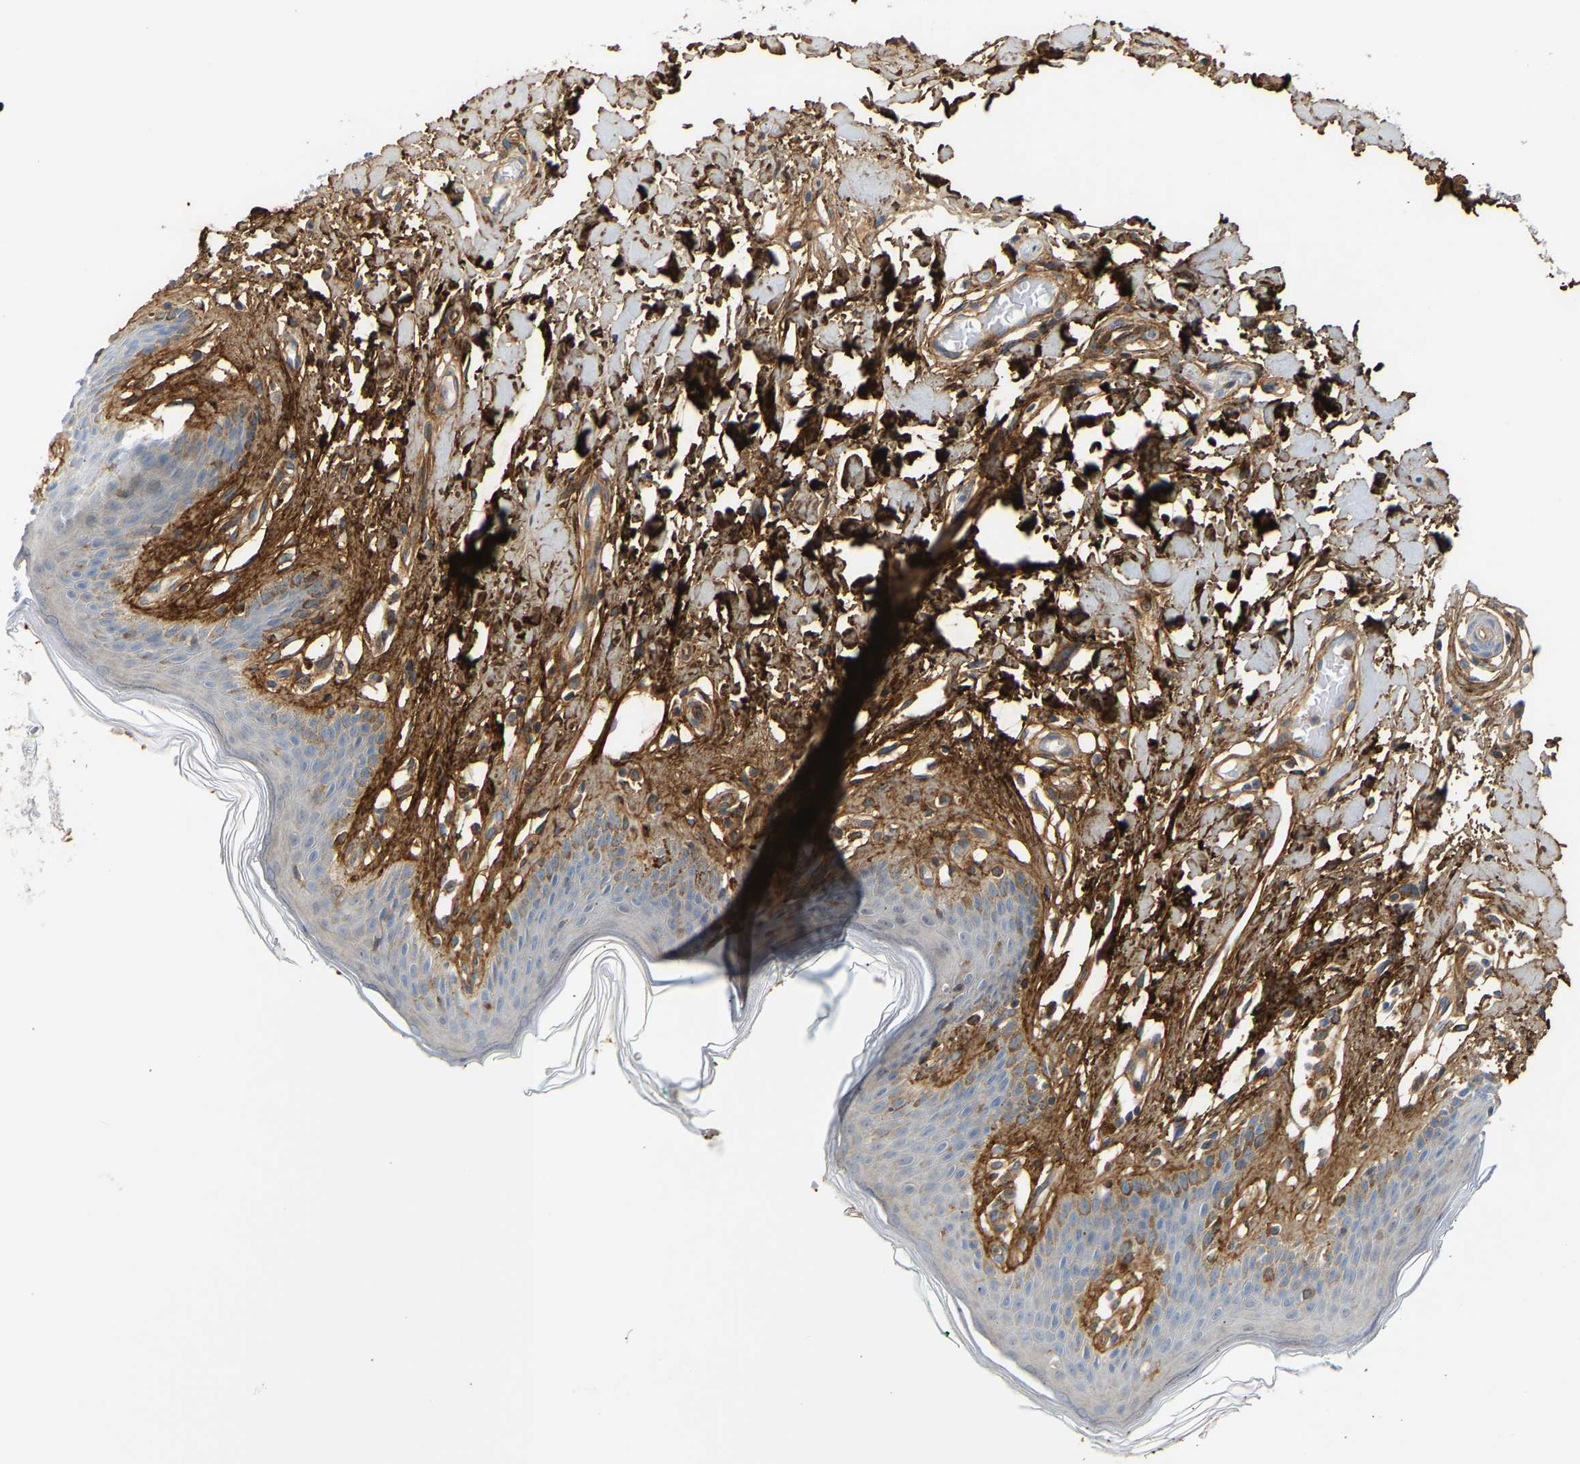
{"staining": {"intensity": "negative", "quantity": "none", "location": "none"}, "tissue": "skin", "cell_type": "Epidermal cells", "image_type": "normal", "snomed": [{"axis": "morphology", "description": "Normal tissue, NOS"}, {"axis": "topography", "description": "Vulva"}], "caption": "DAB immunohistochemical staining of unremarkable human skin shows no significant expression in epidermal cells. (Immunohistochemistry, brightfield microscopy, high magnification).", "gene": "PLCG2", "patient": {"sex": "female", "age": 66}}